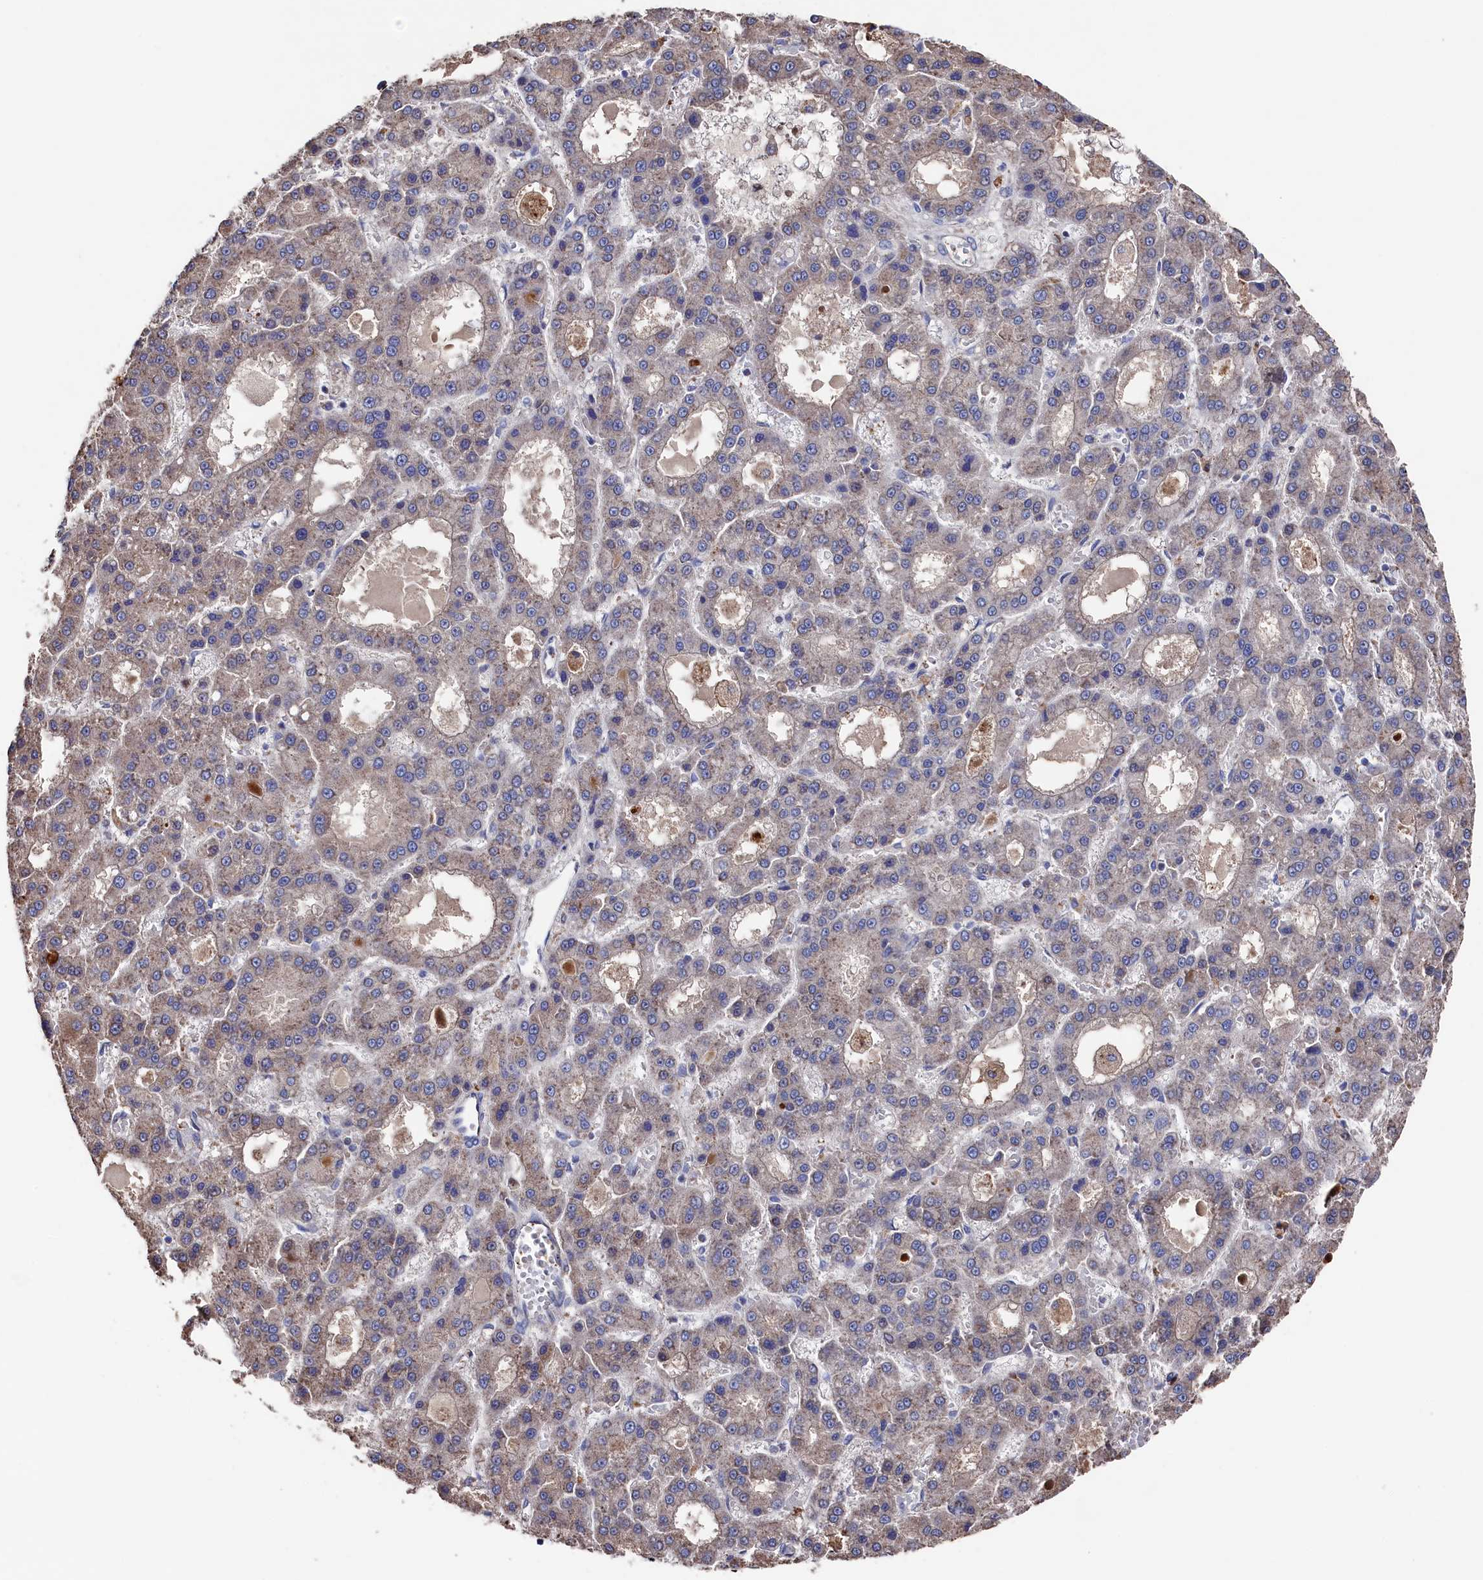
{"staining": {"intensity": "weak", "quantity": "<25%", "location": "cytoplasmic/membranous"}, "tissue": "liver cancer", "cell_type": "Tumor cells", "image_type": "cancer", "snomed": [{"axis": "morphology", "description": "Carcinoma, Hepatocellular, NOS"}, {"axis": "topography", "description": "Liver"}], "caption": "A high-resolution histopathology image shows immunohistochemistry (IHC) staining of hepatocellular carcinoma (liver), which shows no significant expression in tumor cells. The staining is performed using DAB brown chromogen with nuclei counter-stained in using hematoxylin.", "gene": "TK2", "patient": {"sex": "male", "age": 70}}